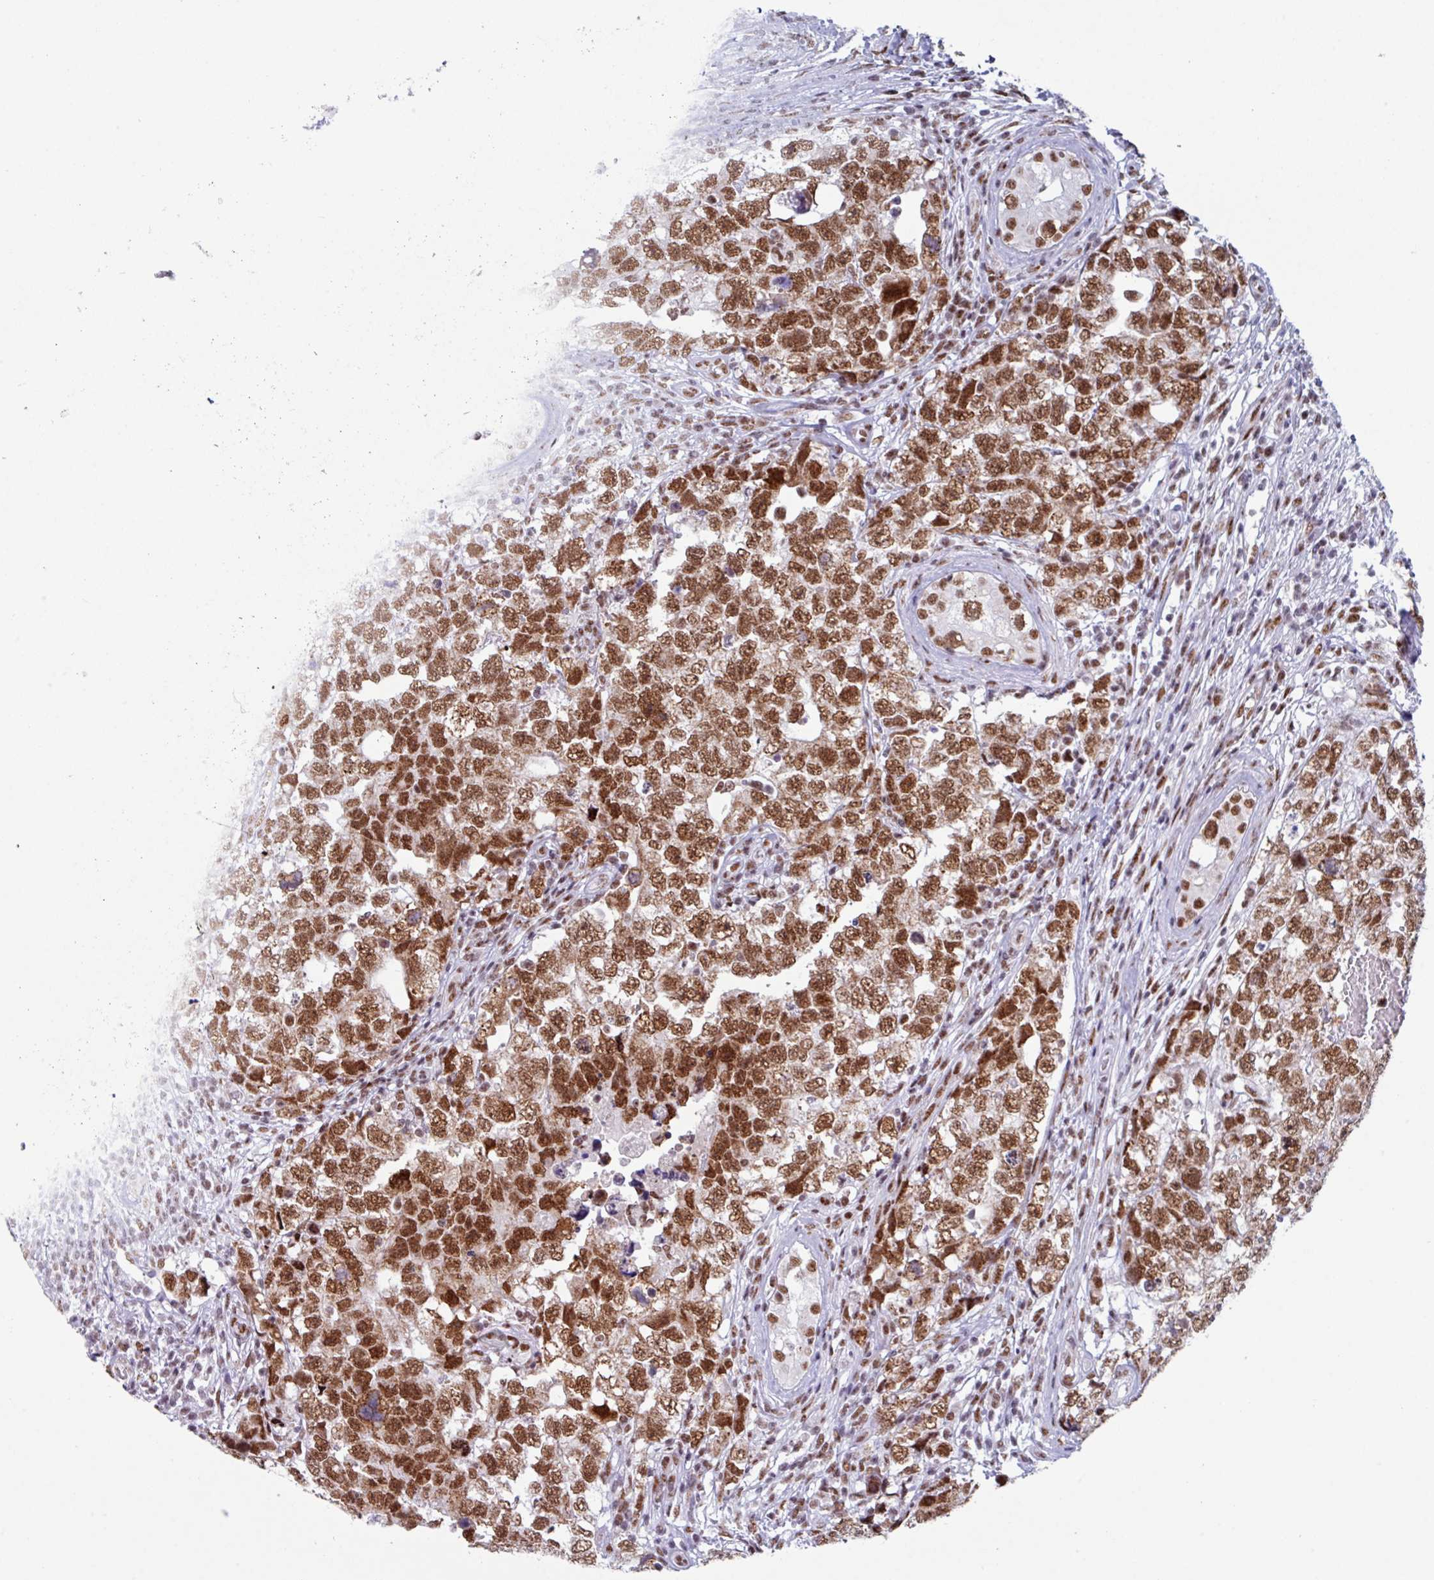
{"staining": {"intensity": "strong", "quantity": ">75%", "location": "nuclear"}, "tissue": "testis cancer", "cell_type": "Tumor cells", "image_type": "cancer", "snomed": [{"axis": "morphology", "description": "Carcinoma, Embryonal, NOS"}, {"axis": "topography", "description": "Testis"}], "caption": "Immunohistochemistry photomicrograph of neoplastic tissue: testis embryonal carcinoma stained using immunohistochemistry (IHC) reveals high levels of strong protein expression localized specifically in the nuclear of tumor cells, appearing as a nuclear brown color.", "gene": "PUF60", "patient": {"sex": "male", "age": 22}}